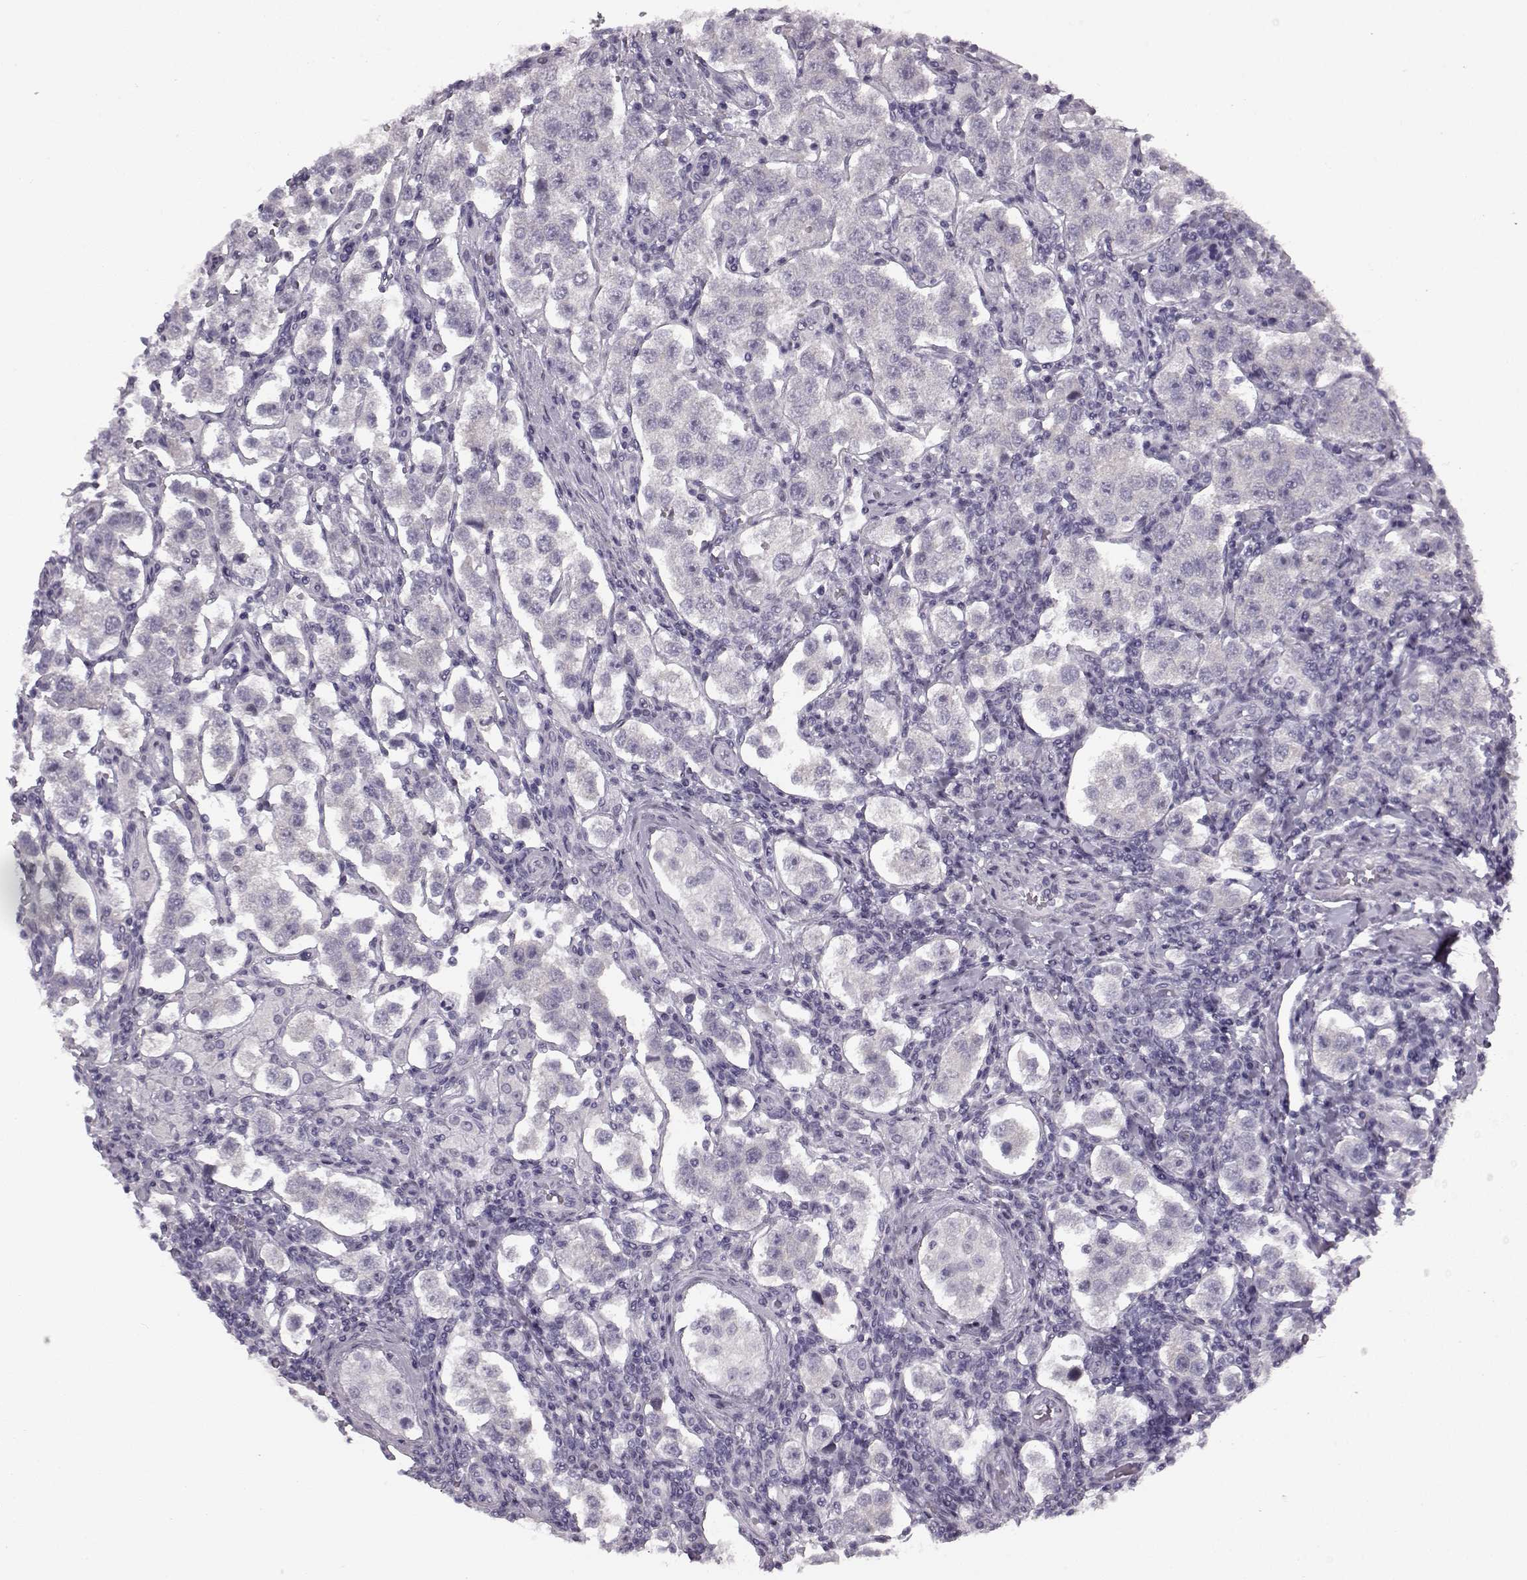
{"staining": {"intensity": "negative", "quantity": "none", "location": "none"}, "tissue": "testis cancer", "cell_type": "Tumor cells", "image_type": "cancer", "snomed": [{"axis": "morphology", "description": "Seminoma, NOS"}, {"axis": "topography", "description": "Testis"}], "caption": "Human testis cancer stained for a protein using immunohistochemistry (IHC) shows no positivity in tumor cells.", "gene": "SEMG2", "patient": {"sex": "male", "age": 37}}